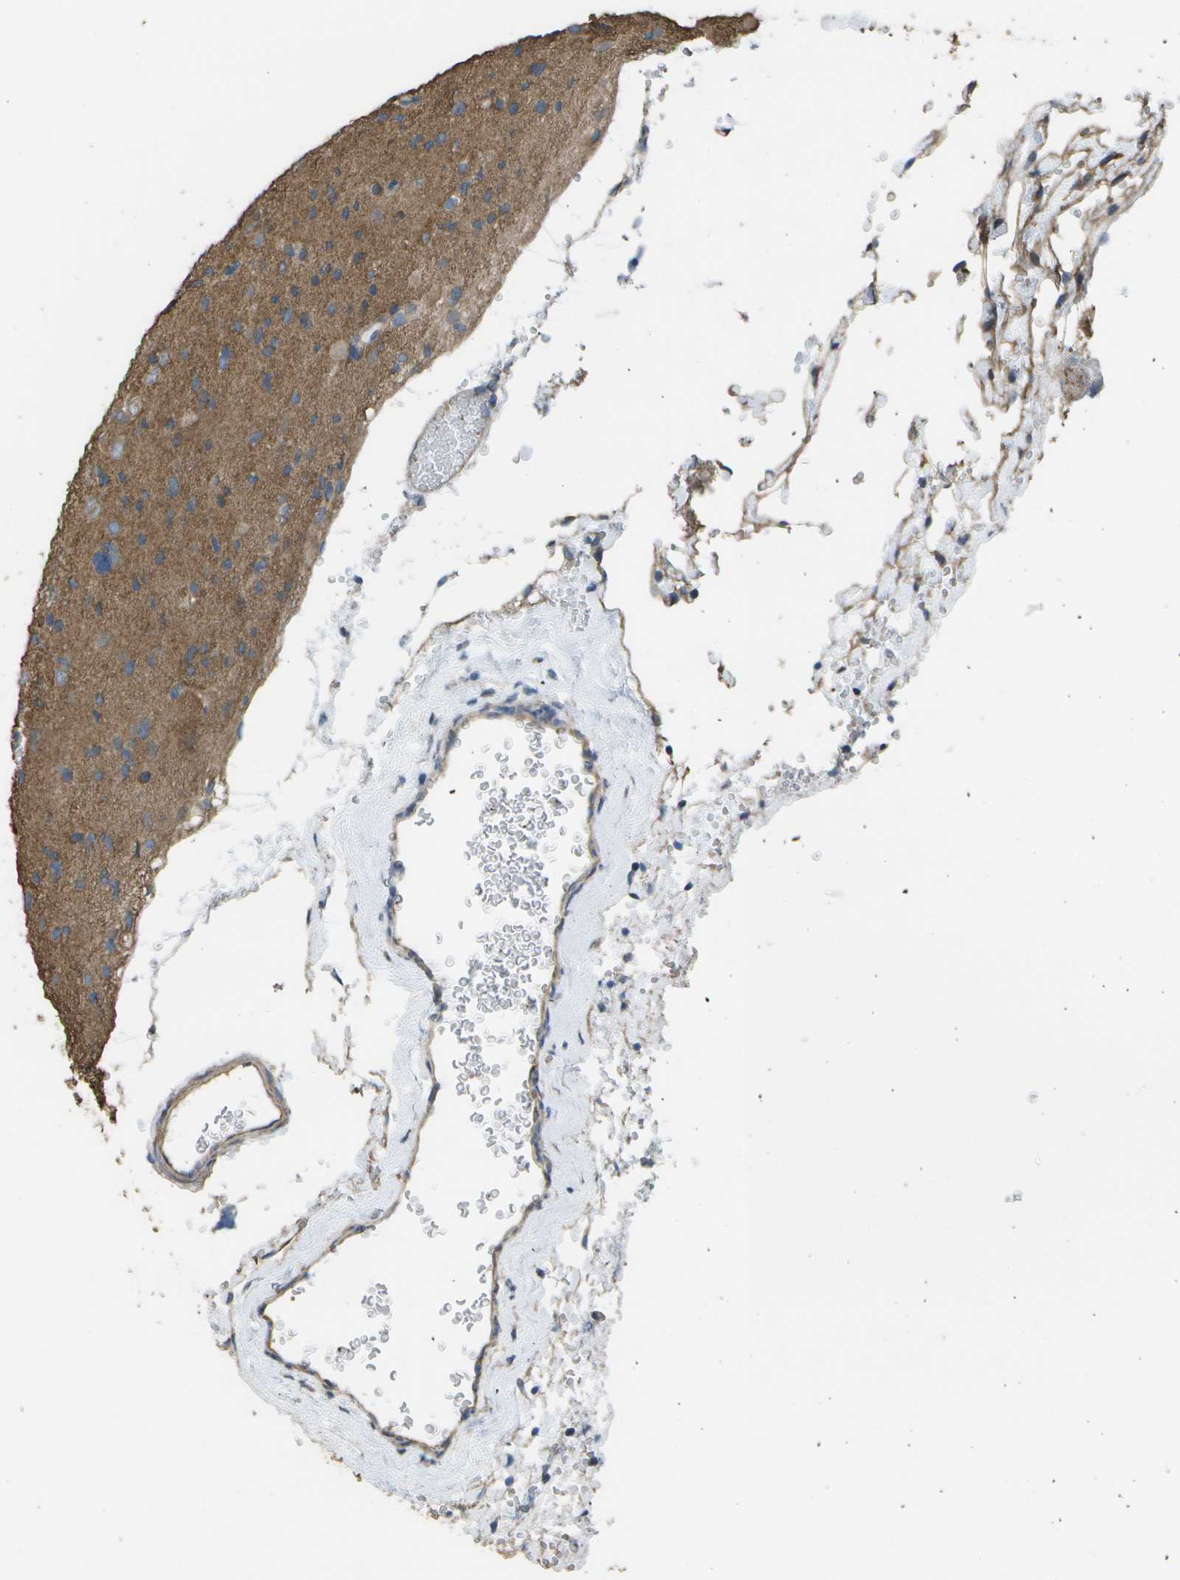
{"staining": {"intensity": "moderate", "quantity": "25%-75%", "location": "cytoplasmic/membranous"}, "tissue": "glioma", "cell_type": "Tumor cells", "image_type": "cancer", "snomed": [{"axis": "morphology", "description": "Glioma, malignant, Low grade"}, {"axis": "topography", "description": "Brain"}], "caption": "IHC image of neoplastic tissue: human malignant low-grade glioma stained using immunohistochemistry (IHC) demonstrates medium levels of moderate protein expression localized specifically in the cytoplasmic/membranous of tumor cells, appearing as a cytoplasmic/membranous brown color.", "gene": "CLNS1A", "patient": {"sex": "female", "age": 22}}